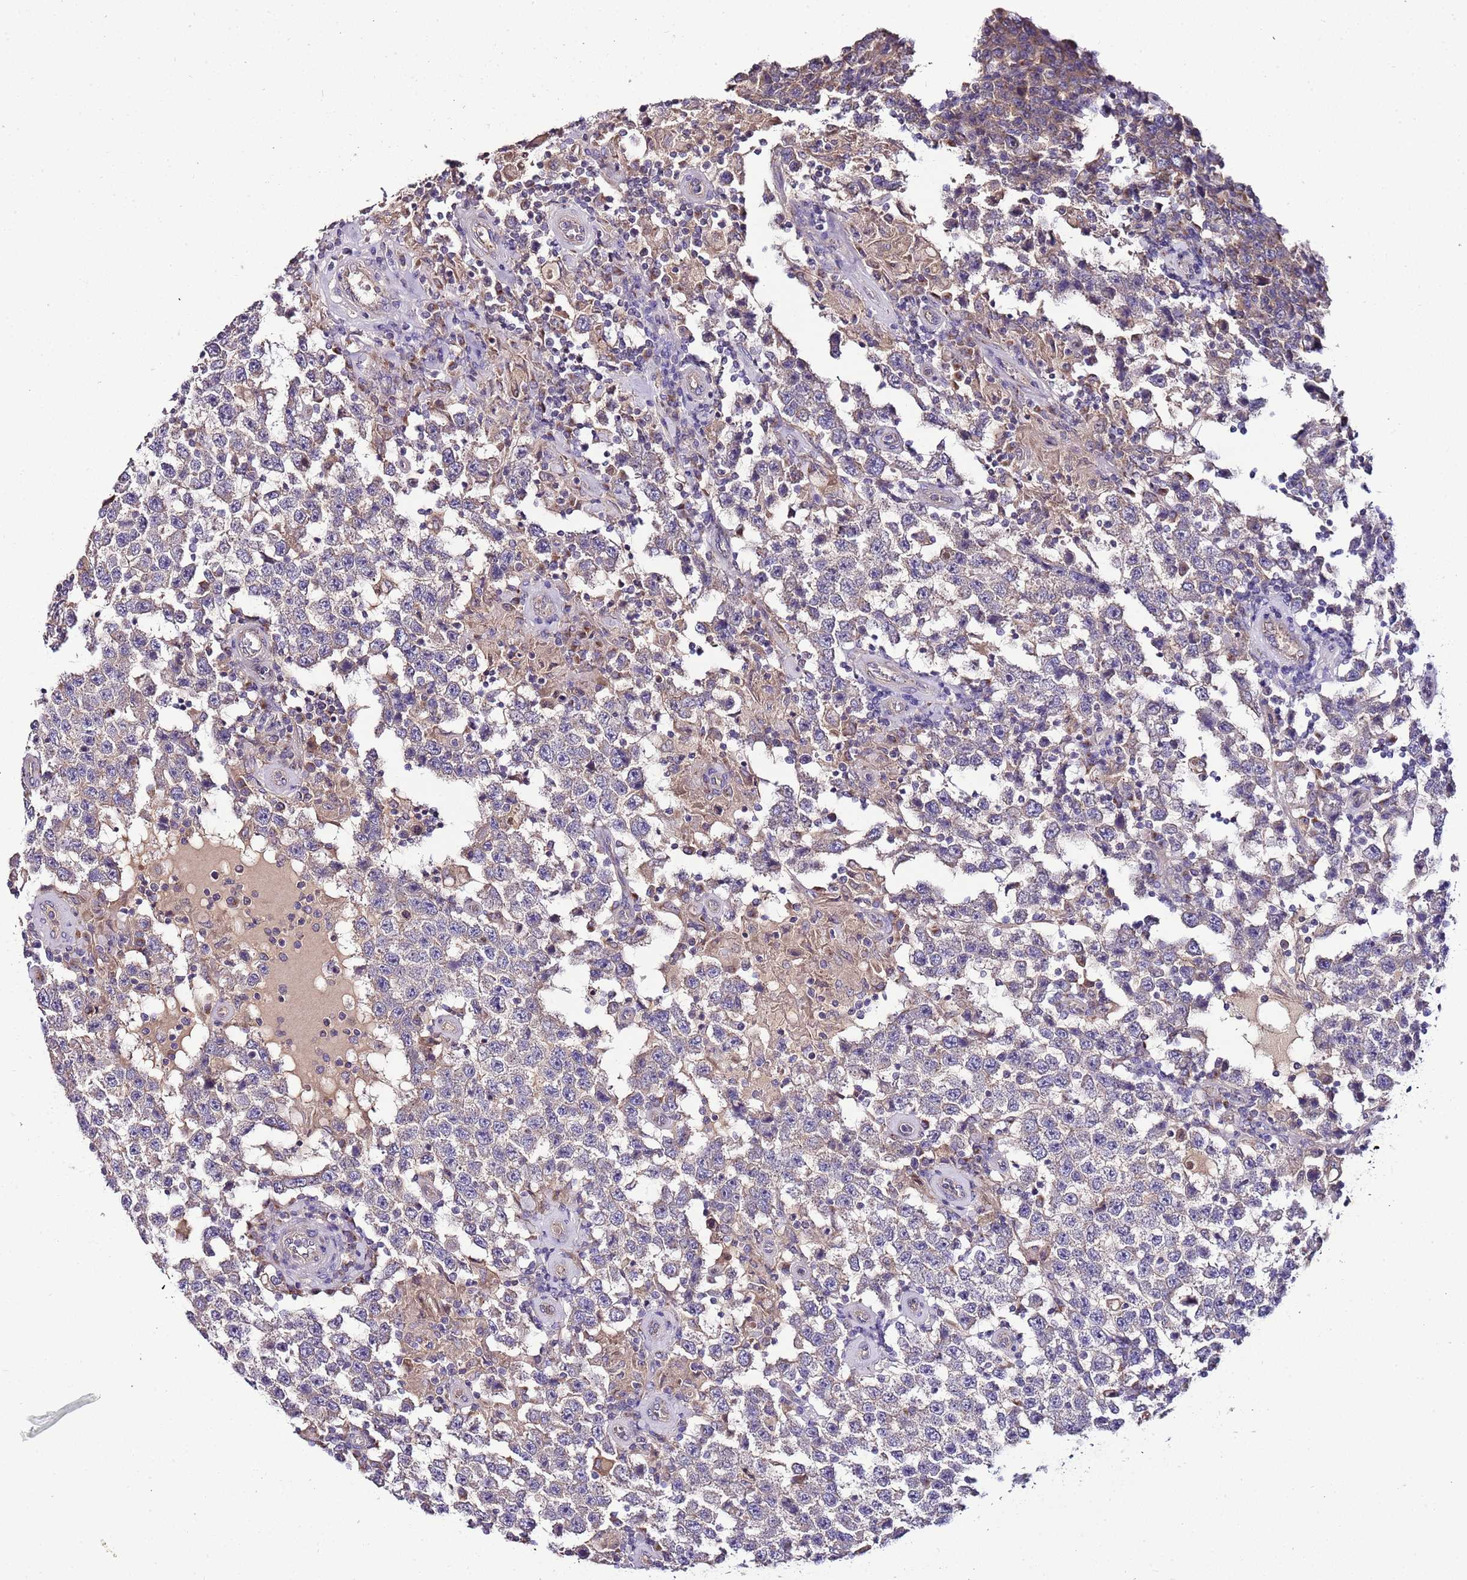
{"staining": {"intensity": "negative", "quantity": "none", "location": "none"}, "tissue": "testis cancer", "cell_type": "Tumor cells", "image_type": "cancer", "snomed": [{"axis": "morphology", "description": "Normal tissue, NOS"}, {"axis": "morphology", "description": "Urothelial carcinoma, High grade"}, {"axis": "morphology", "description": "Seminoma, NOS"}, {"axis": "morphology", "description": "Carcinoma, Embryonal, NOS"}, {"axis": "topography", "description": "Urinary bladder"}, {"axis": "topography", "description": "Testis"}], "caption": "A histopathology image of testis cancer (high-grade urothelial carcinoma) stained for a protein shows no brown staining in tumor cells. (Immunohistochemistry (ihc), brightfield microscopy, high magnification).", "gene": "FAM20A", "patient": {"sex": "male", "age": 41}}